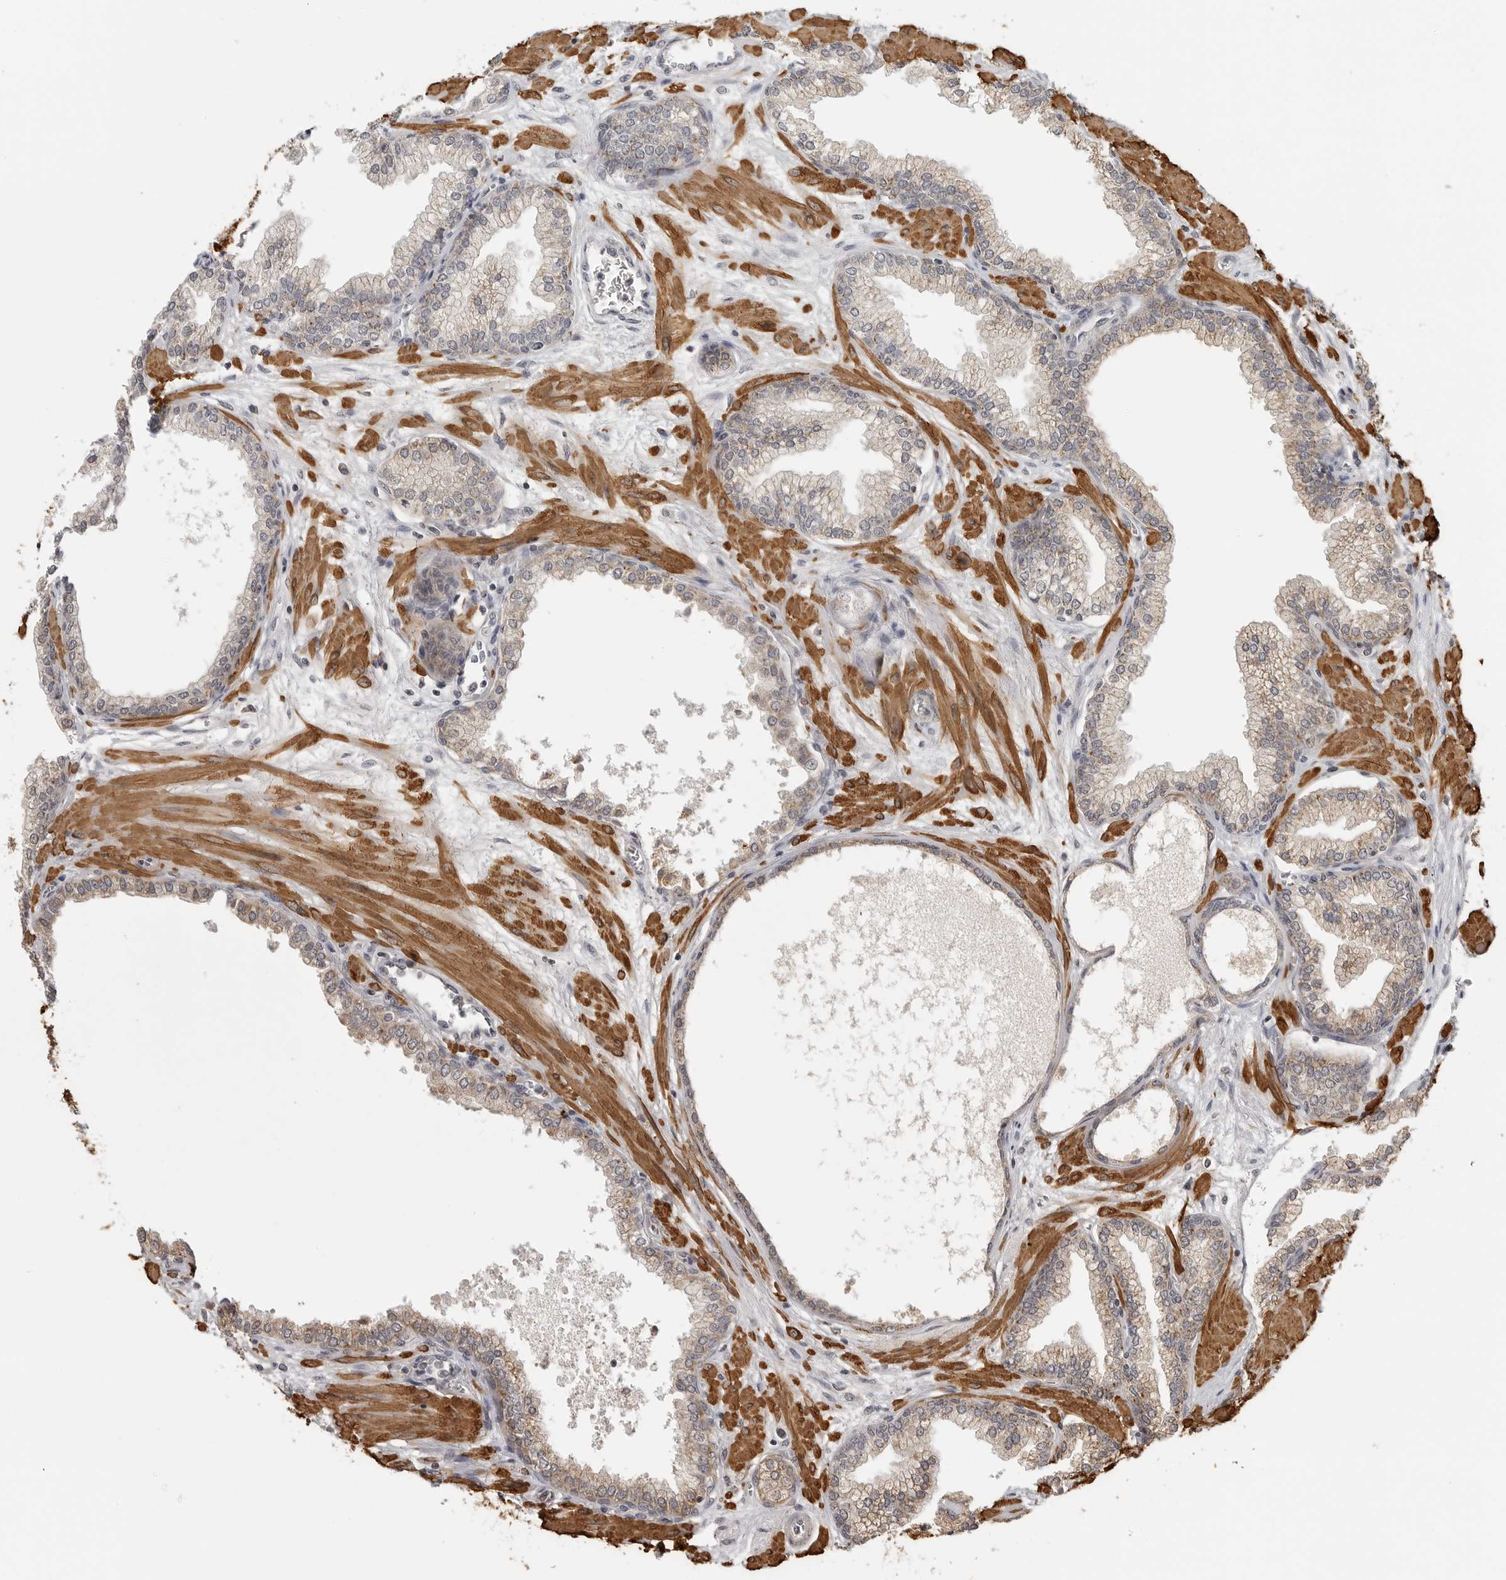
{"staining": {"intensity": "negative", "quantity": "none", "location": "none"}, "tissue": "prostate", "cell_type": "Glandular cells", "image_type": "normal", "snomed": [{"axis": "morphology", "description": "Normal tissue, NOS"}, {"axis": "morphology", "description": "Urothelial carcinoma, Low grade"}, {"axis": "topography", "description": "Urinary bladder"}, {"axis": "topography", "description": "Prostate"}], "caption": "A micrograph of prostate stained for a protein exhibits no brown staining in glandular cells.", "gene": "MAP7D1", "patient": {"sex": "male", "age": 60}}